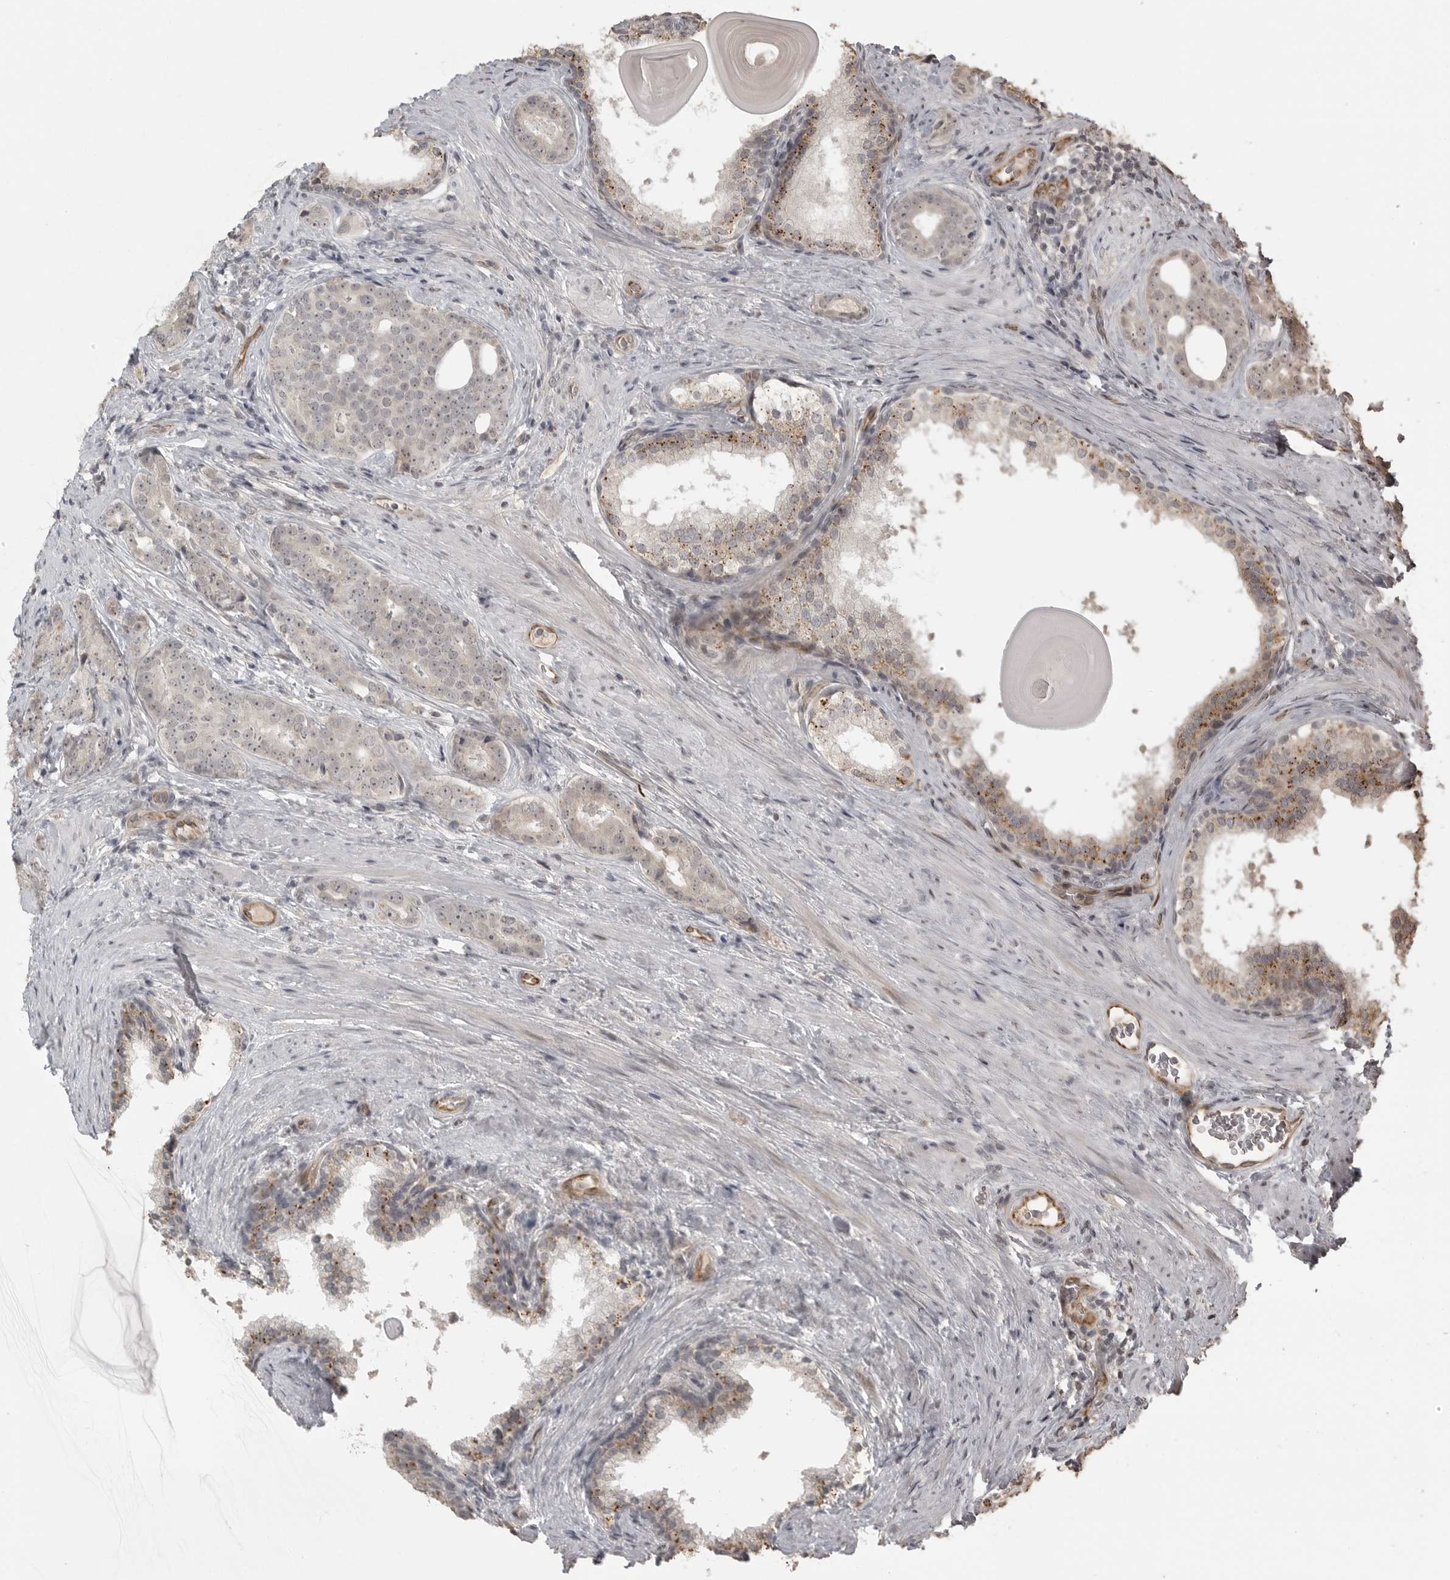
{"staining": {"intensity": "weak", "quantity": "<25%", "location": "nuclear"}, "tissue": "prostate cancer", "cell_type": "Tumor cells", "image_type": "cancer", "snomed": [{"axis": "morphology", "description": "Adenocarcinoma, High grade"}, {"axis": "topography", "description": "Prostate"}], "caption": "The immunohistochemistry micrograph has no significant expression in tumor cells of high-grade adenocarcinoma (prostate) tissue. (DAB immunohistochemistry, high magnification).", "gene": "SMG8", "patient": {"sex": "male", "age": 56}}